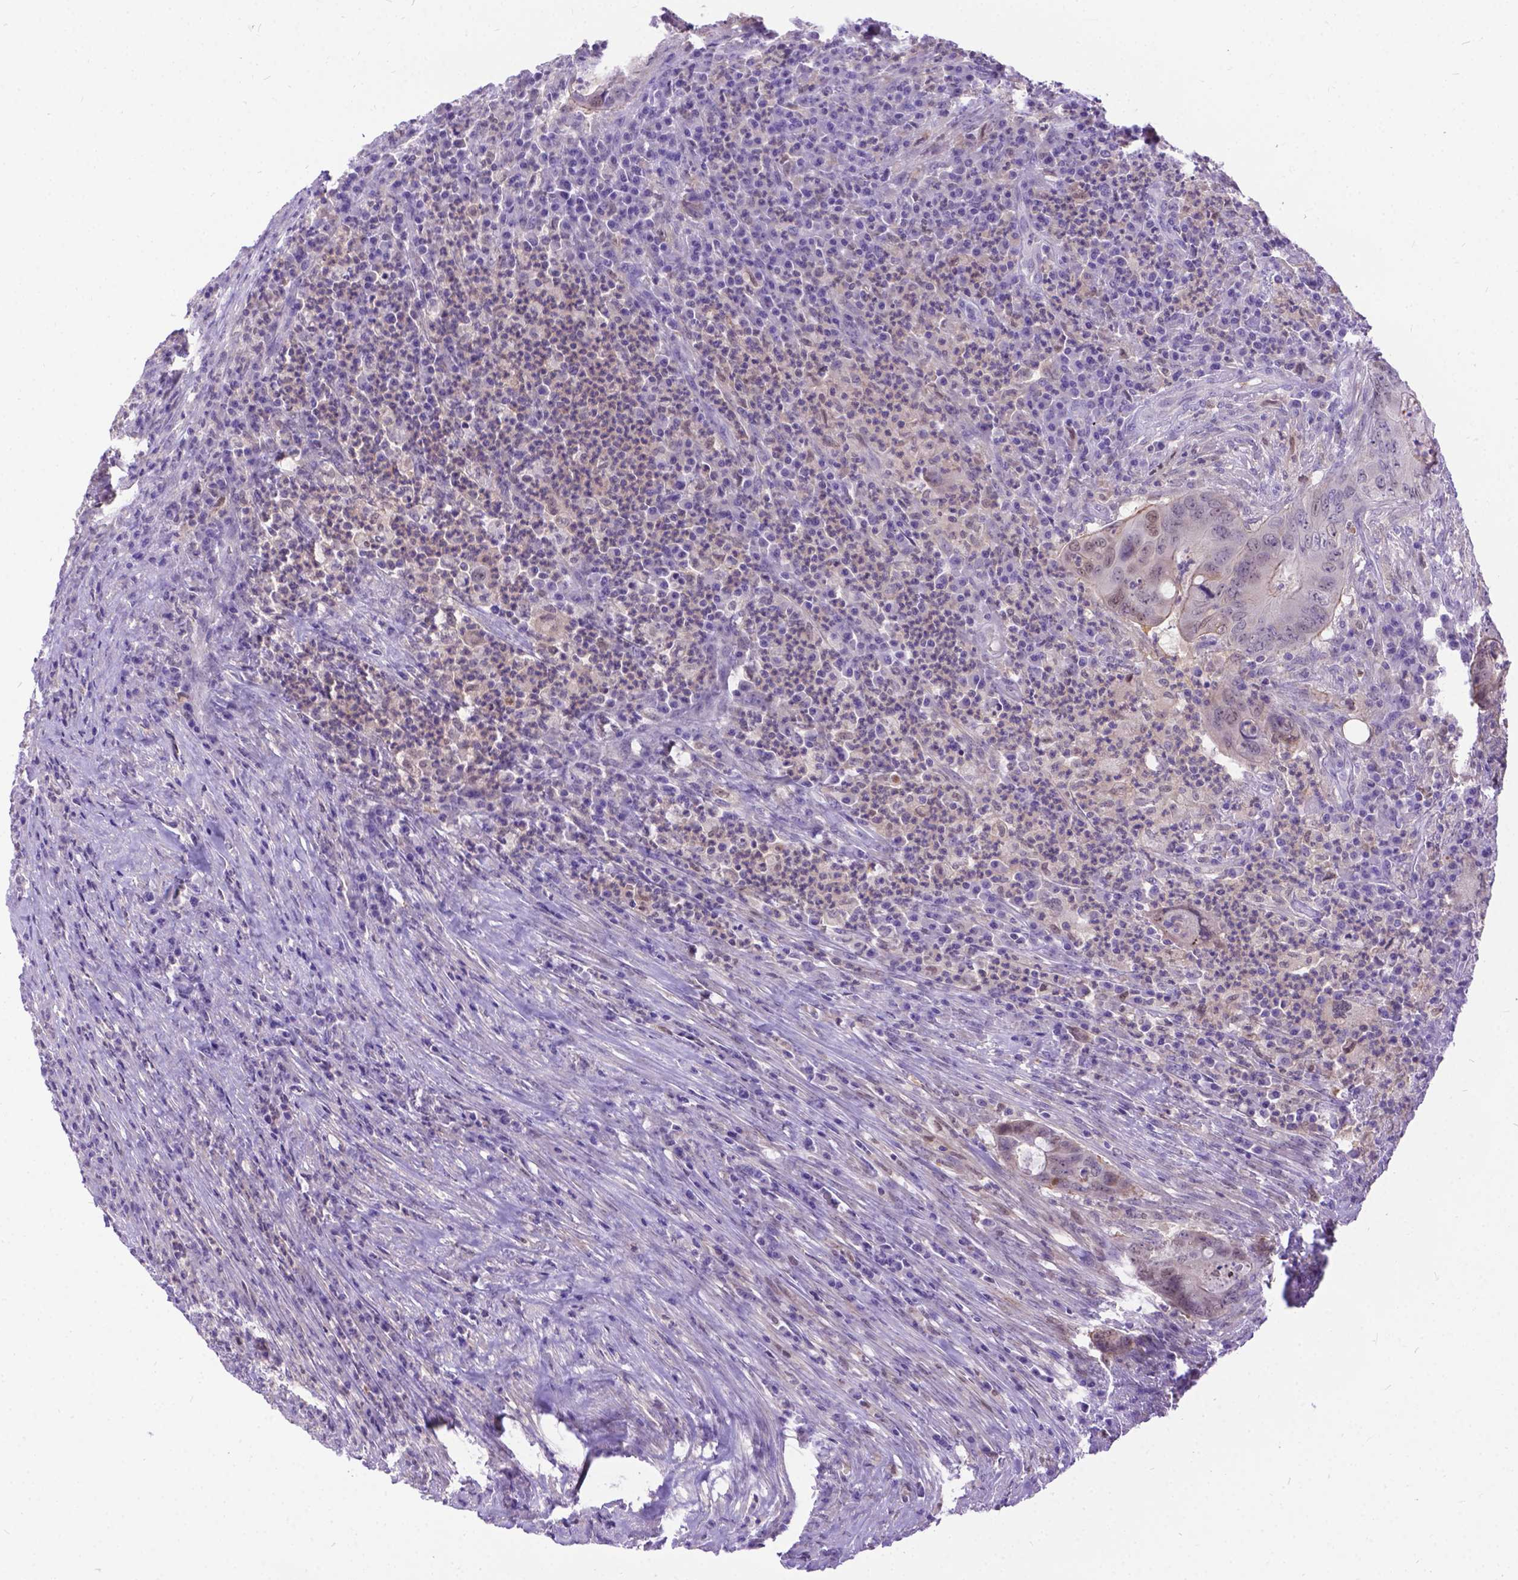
{"staining": {"intensity": "weak", "quantity": "<25%", "location": "cytoplasmic/membranous,nuclear"}, "tissue": "colorectal cancer", "cell_type": "Tumor cells", "image_type": "cancer", "snomed": [{"axis": "morphology", "description": "Adenocarcinoma, NOS"}, {"axis": "topography", "description": "Colon"}], "caption": "A histopathology image of colorectal cancer stained for a protein displays no brown staining in tumor cells.", "gene": "TMEM169", "patient": {"sex": "female", "age": 74}}